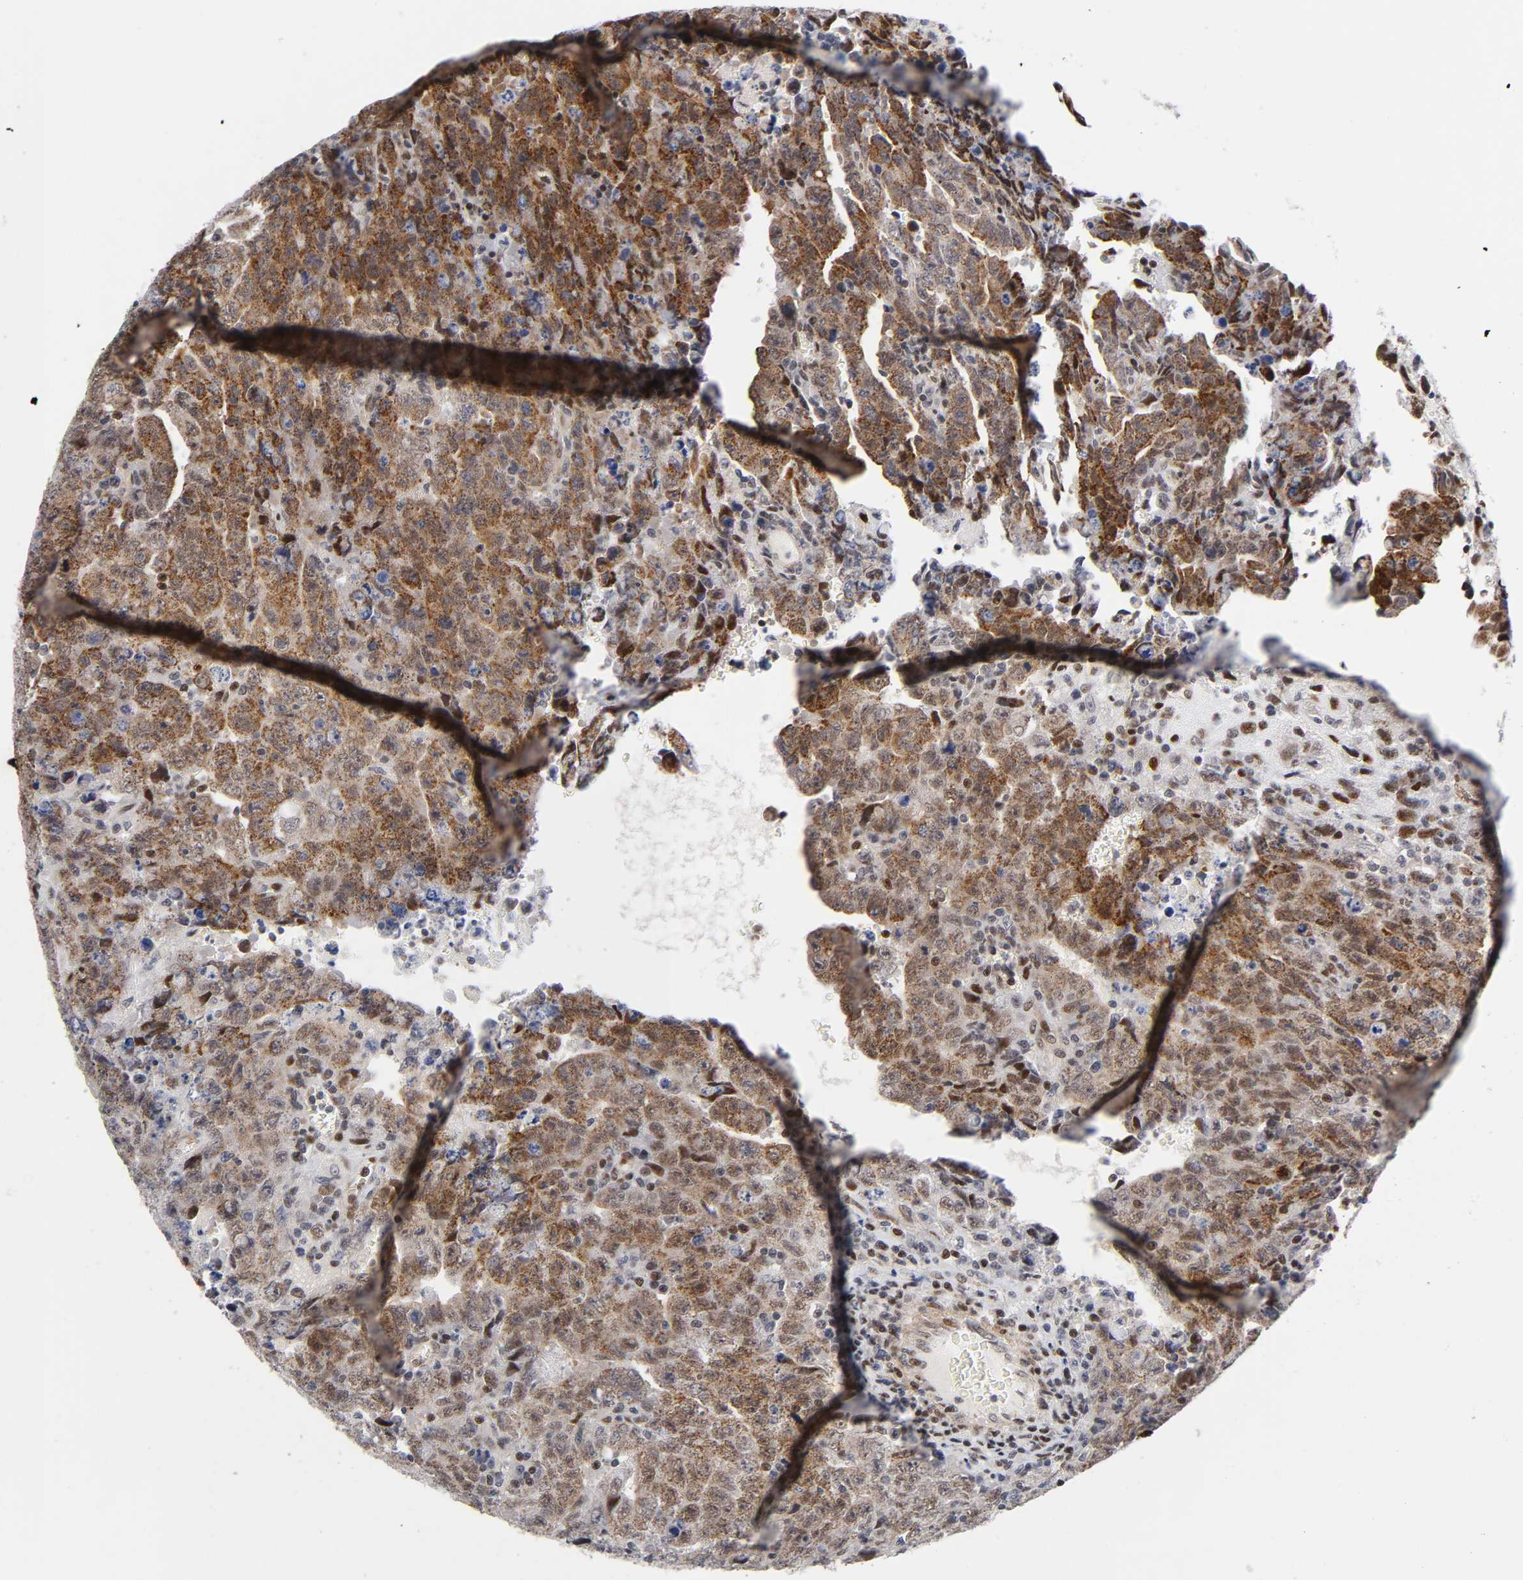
{"staining": {"intensity": "strong", "quantity": ">75%", "location": "cytoplasmic/membranous"}, "tissue": "testis cancer", "cell_type": "Tumor cells", "image_type": "cancer", "snomed": [{"axis": "morphology", "description": "Carcinoma, Embryonal, NOS"}, {"axis": "topography", "description": "Testis"}], "caption": "DAB (3,3'-diaminobenzidine) immunohistochemical staining of human testis embryonal carcinoma reveals strong cytoplasmic/membranous protein expression in about >75% of tumor cells.", "gene": "STK38", "patient": {"sex": "male", "age": 28}}